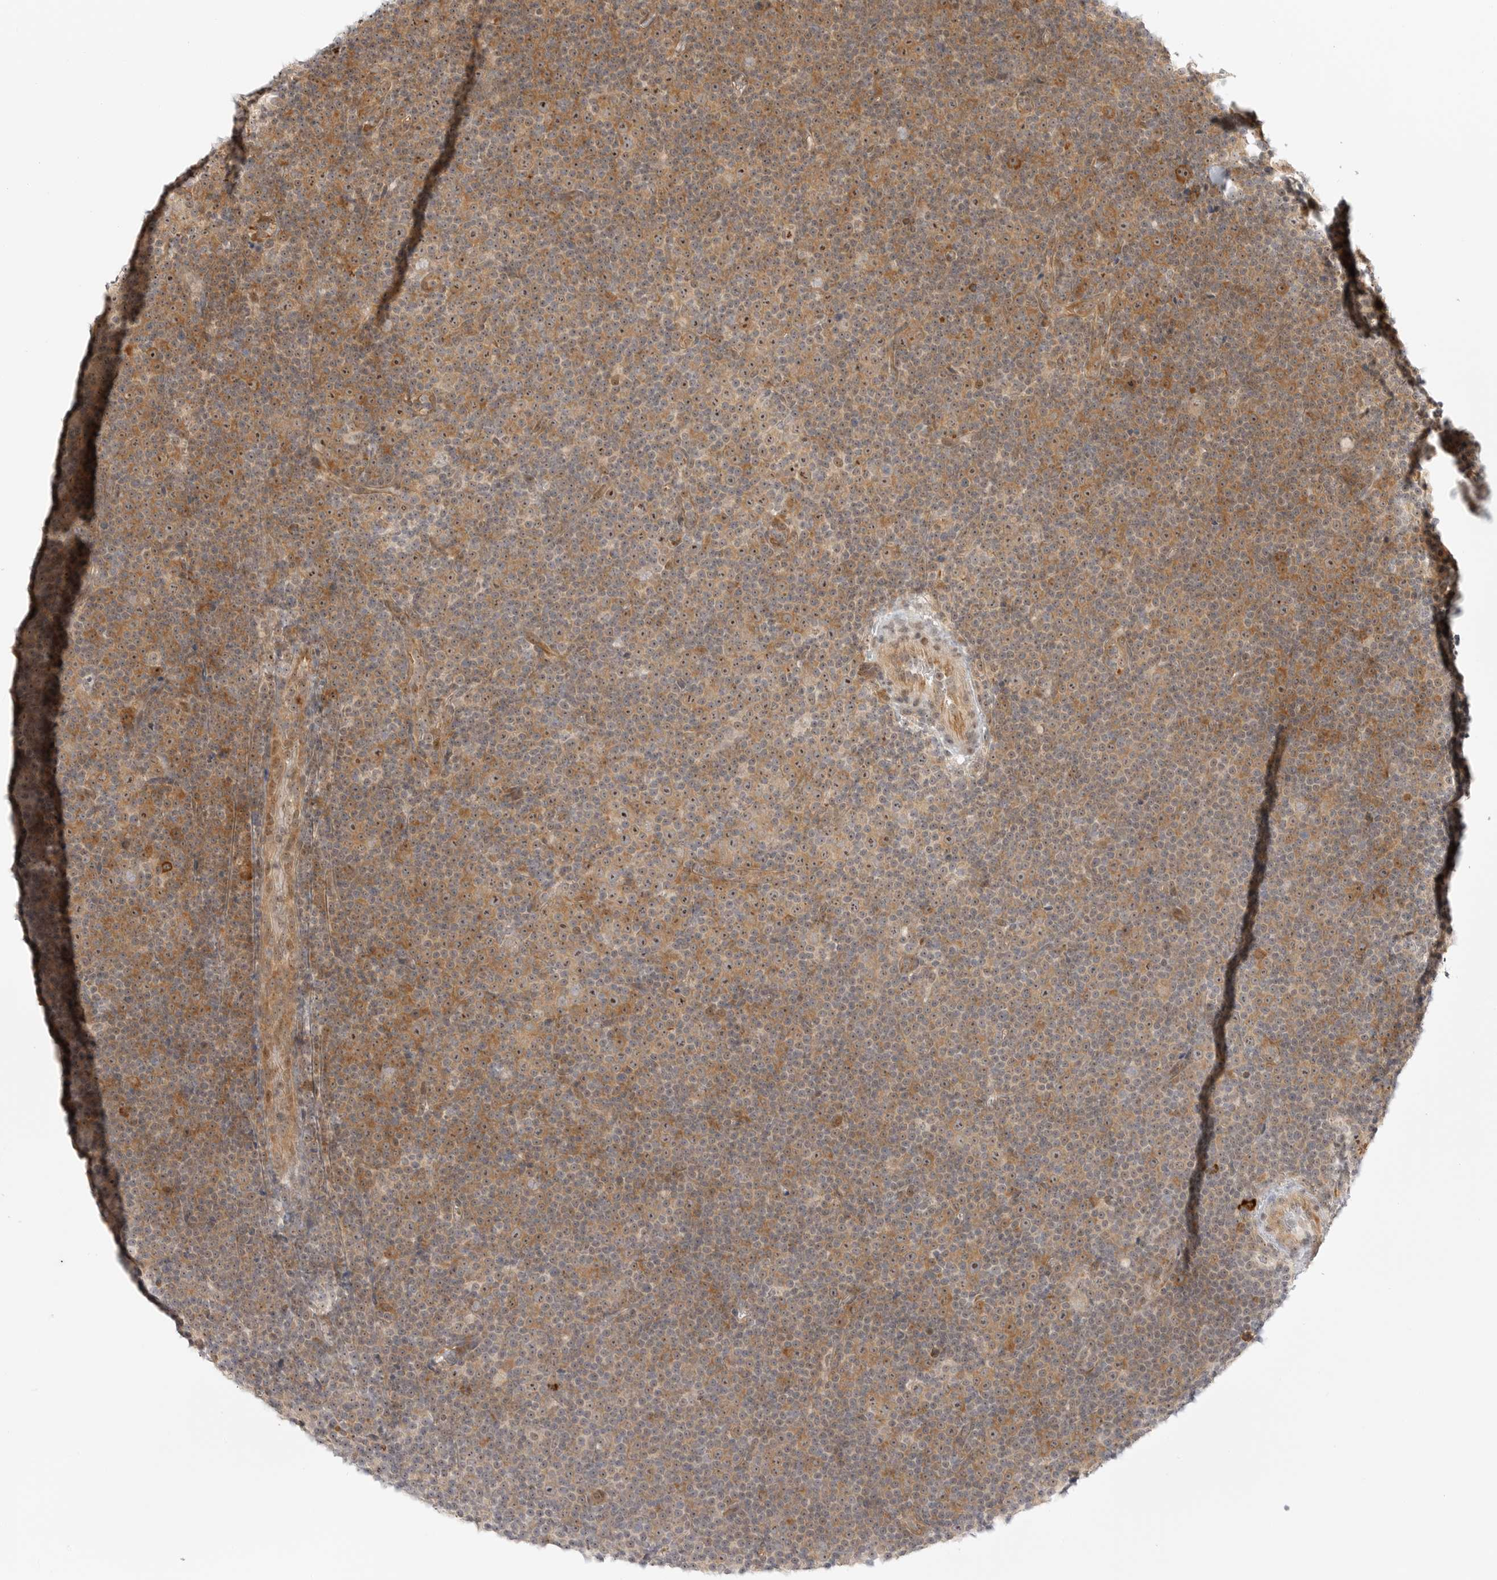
{"staining": {"intensity": "moderate", "quantity": ">75%", "location": "cytoplasmic/membranous,nuclear"}, "tissue": "lymphoma", "cell_type": "Tumor cells", "image_type": "cancer", "snomed": [{"axis": "morphology", "description": "Malignant lymphoma, non-Hodgkin's type, Low grade"}, {"axis": "topography", "description": "Lymph node"}], "caption": "Lymphoma stained for a protein exhibits moderate cytoplasmic/membranous and nuclear positivity in tumor cells.", "gene": "DSCC1", "patient": {"sex": "female", "age": 67}}